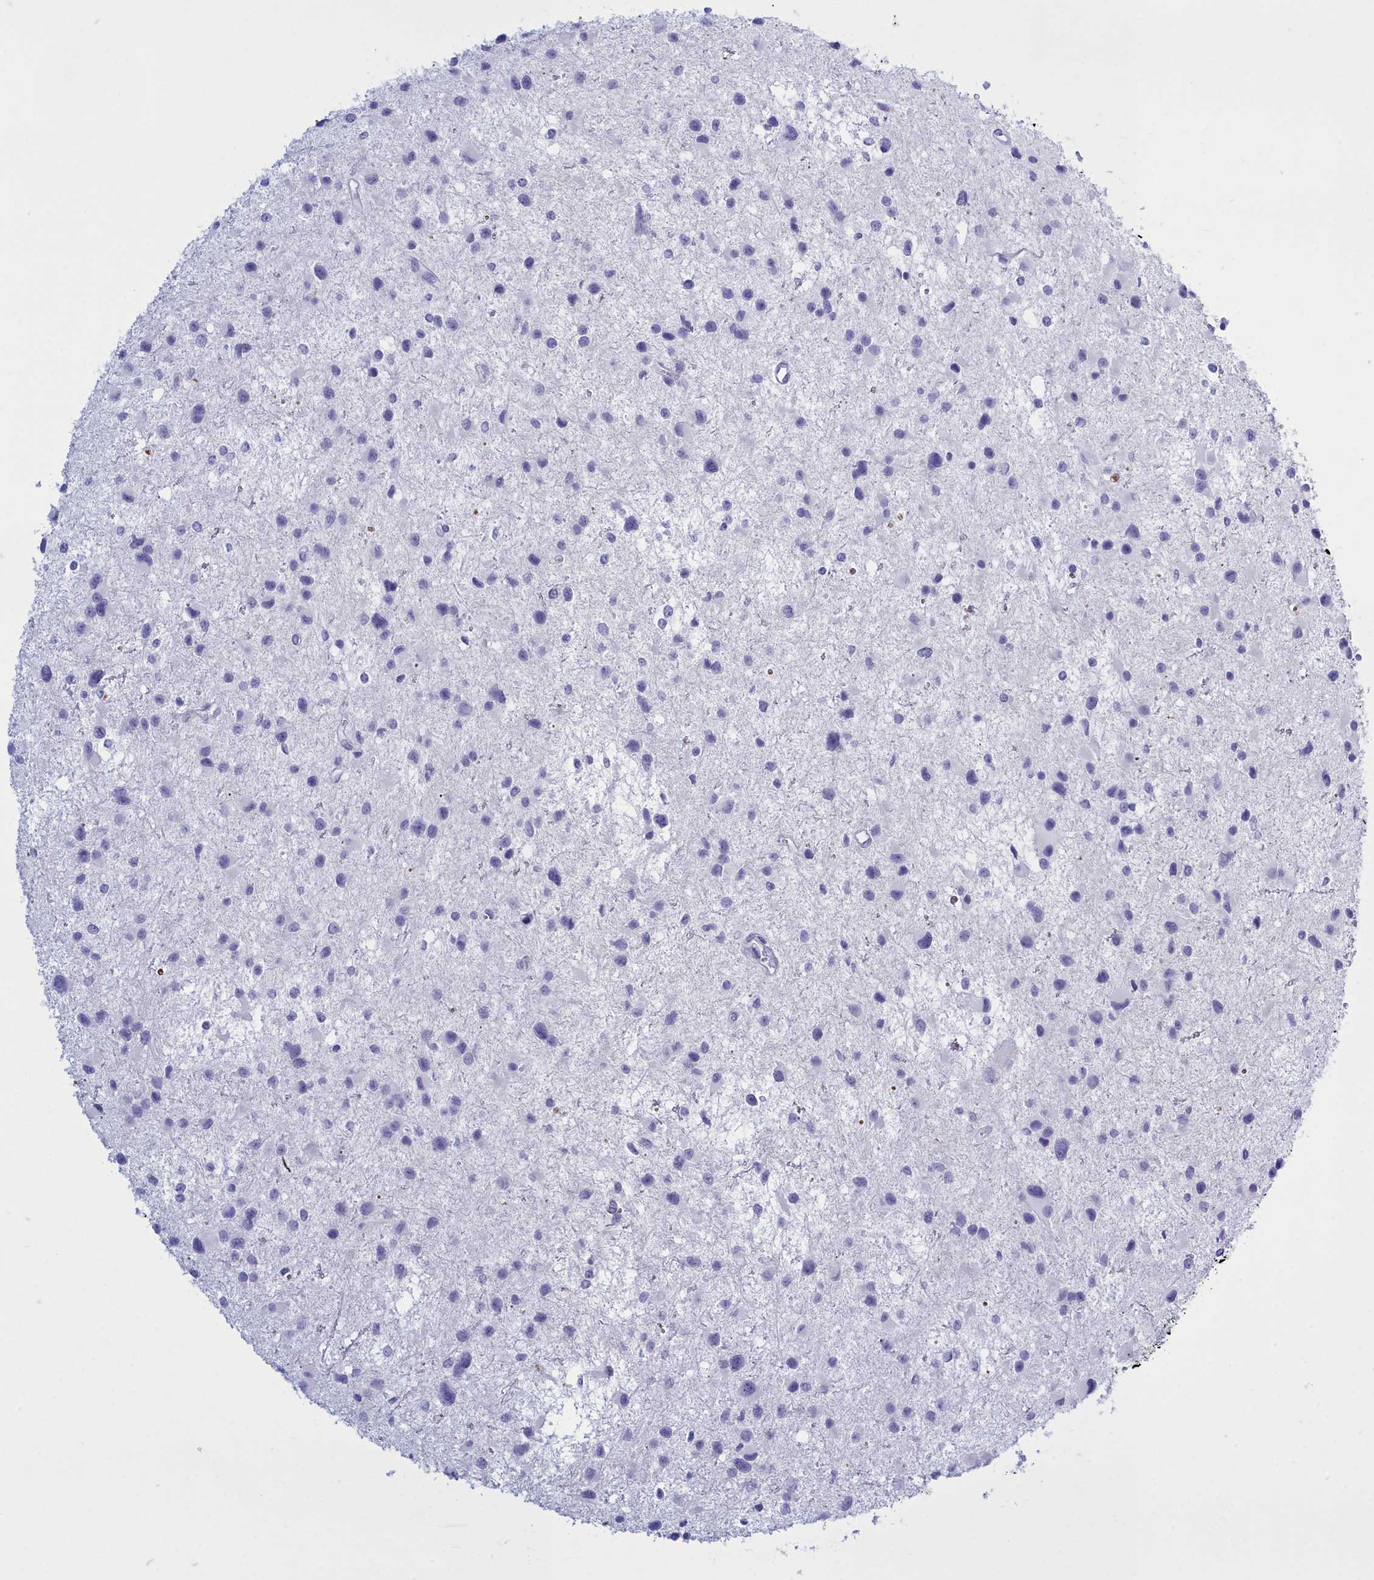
{"staining": {"intensity": "negative", "quantity": "none", "location": "none"}, "tissue": "glioma", "cell_type": "Tumor cells", "image_type": "cancer", "snomed": [{"axis": "morphology", "description": "Glioma, malignant, Low grade"}, {"axis": "topography", "description": "Brain"}], "caption": "Human malignant glioma (low-grade) stained for a protein using immunohistochemistry displays no positivity in tumor cells.", "gene": "TMEM97", "patient": {"sex": "female", "age": 32}}